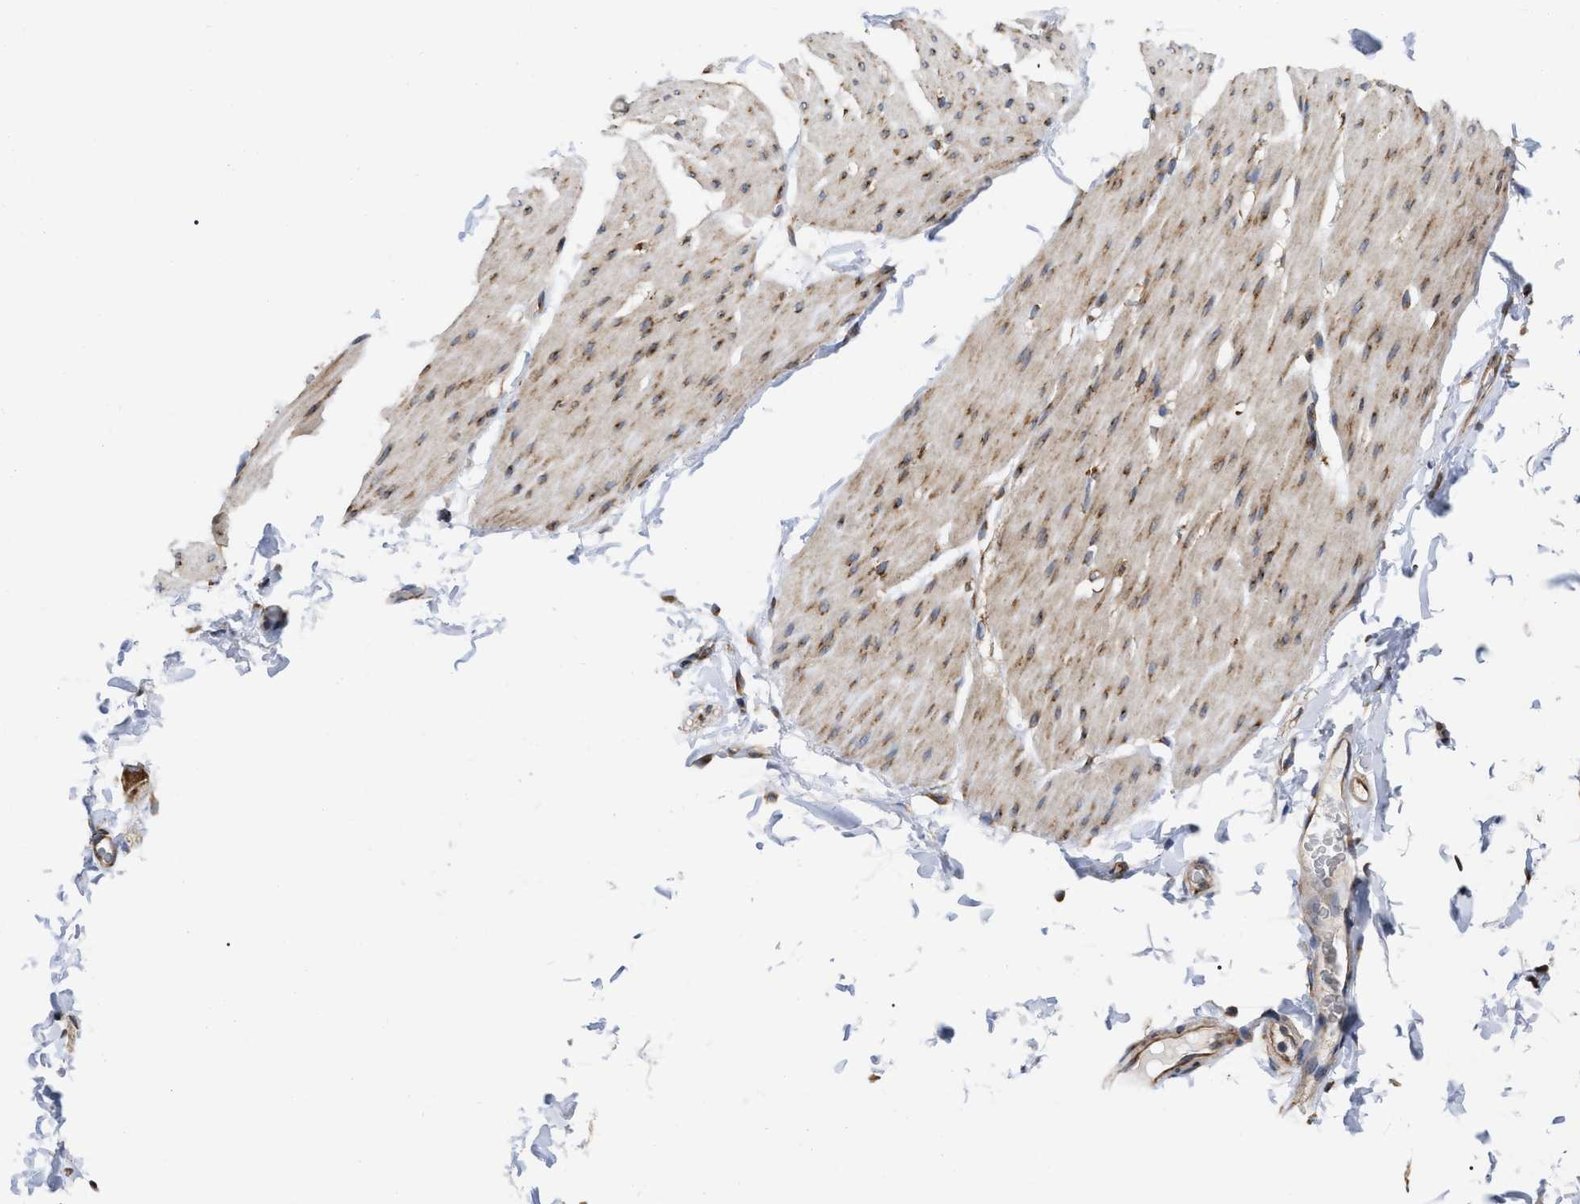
{"staining": {"intensity": "moderate", "quantity": ">75%", "location": "cytoplasmic/membranous"}, "tissue": "smooth muscle", "cell_type": "Smooth muscle cells", "image_type": "normal", "snomed": [{"axis": "morphology", "description": "Normal tissue, NOS"}, {"axis": "topography", "description": "Smooth muscle"}, {"axis": "topography", "description": "Colon"}], "caption": "About >75% of smooth muscle cells in unremarkable human smooth muscle display moderate cytoplasmic/membranous protein staining as visualized by brown immunohistochemical staining.", "gene": "FAM120A", "patient": {"sex": "male", "age": 67}}